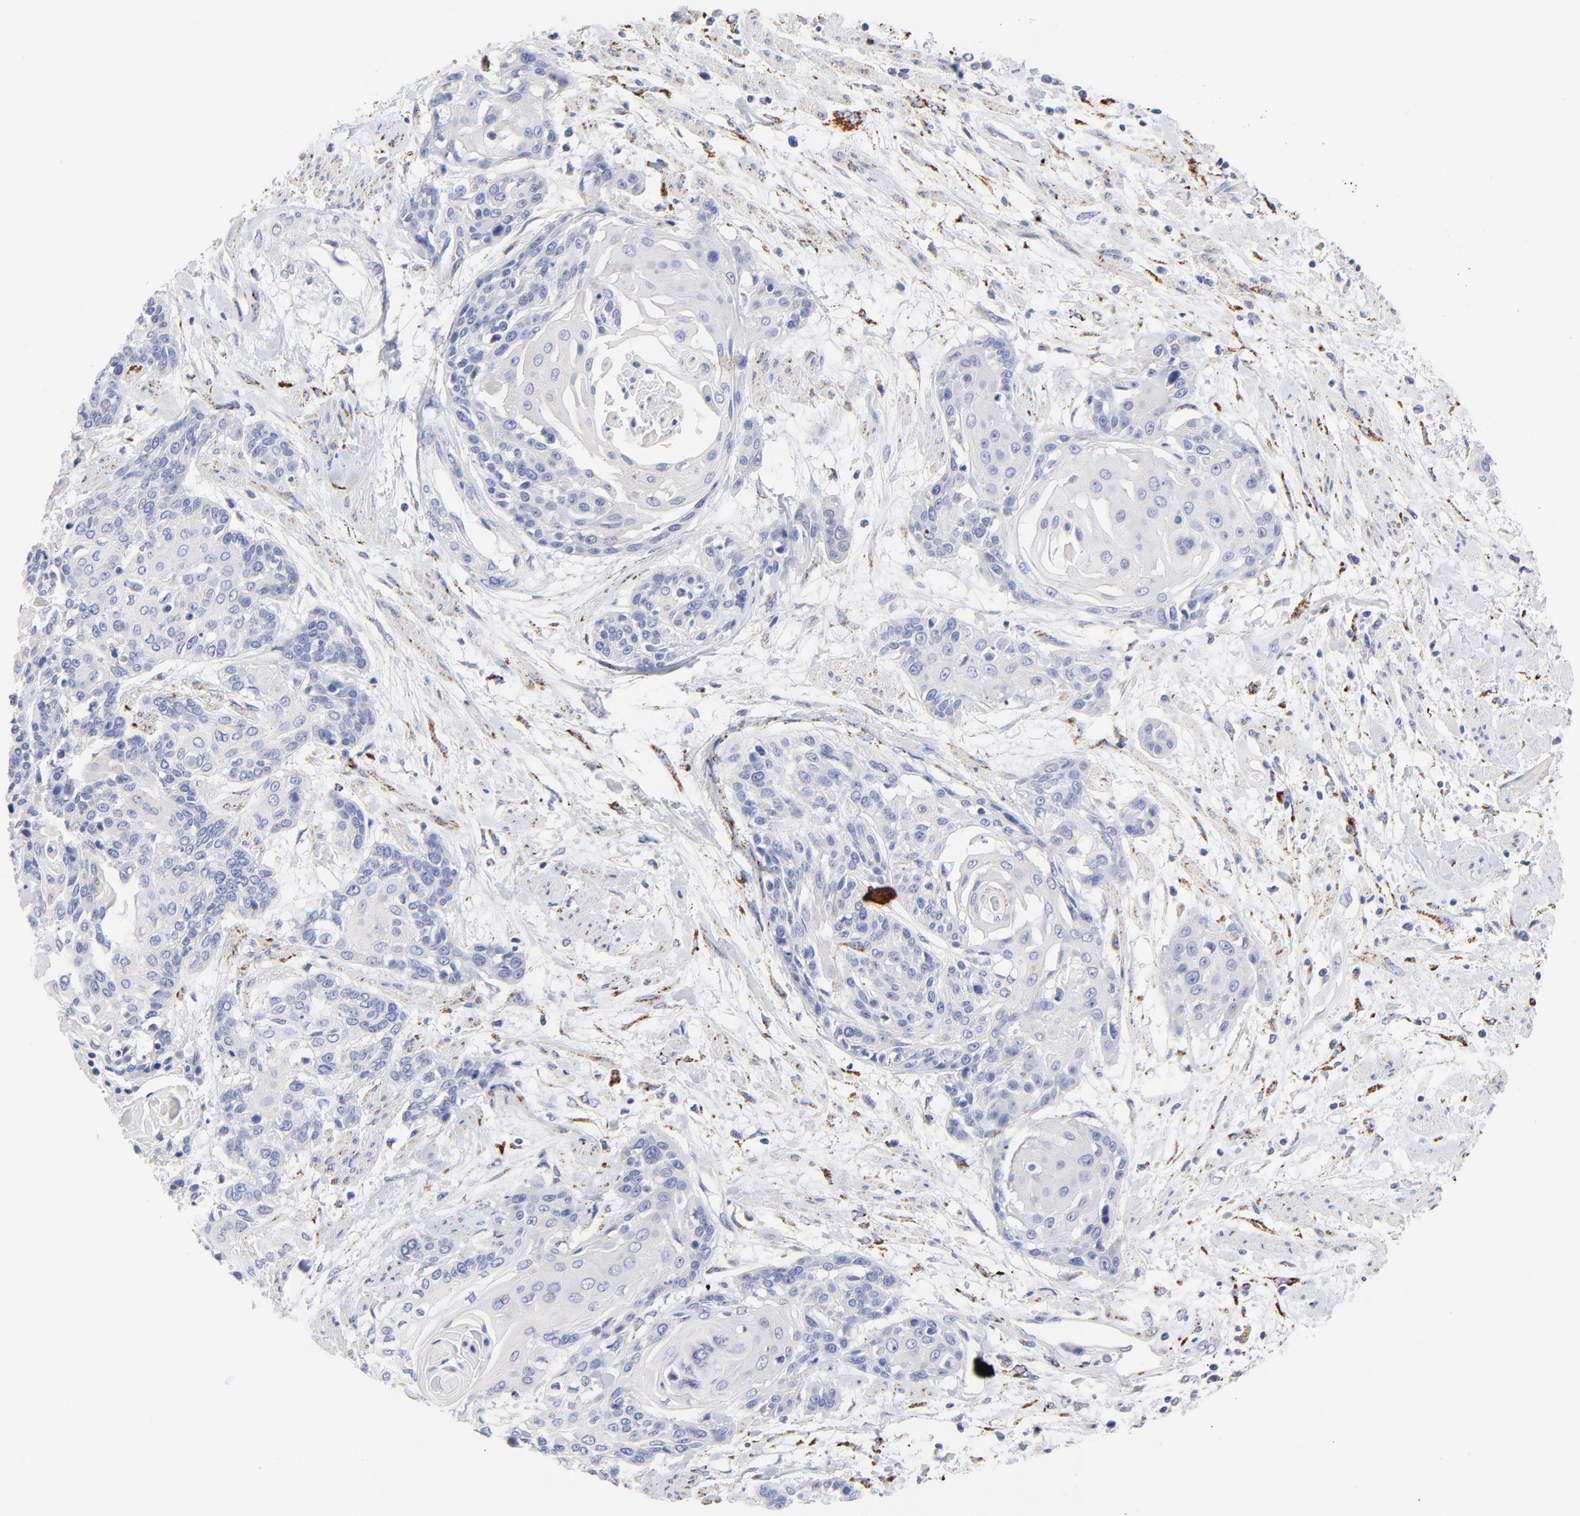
{"staining": {"intensity": "negative", "quantity": "none", "location": "none"}, "tissue": "cervical cancer", "cell_type": "Tumor cells", "image_type": "cancer", "snomed": [{"axis": "morphology", "description": "Squamous cell carcinoma, NOS"}, {"axis": "topography", "description": "Cervix"}], "caption": "A high-resolution image shows IHC staining of cervical cancer, which reveals no significant positivity in tumor cells.", "gene": "FBXO10", "patient": {"sex": "female", "age": 57}}